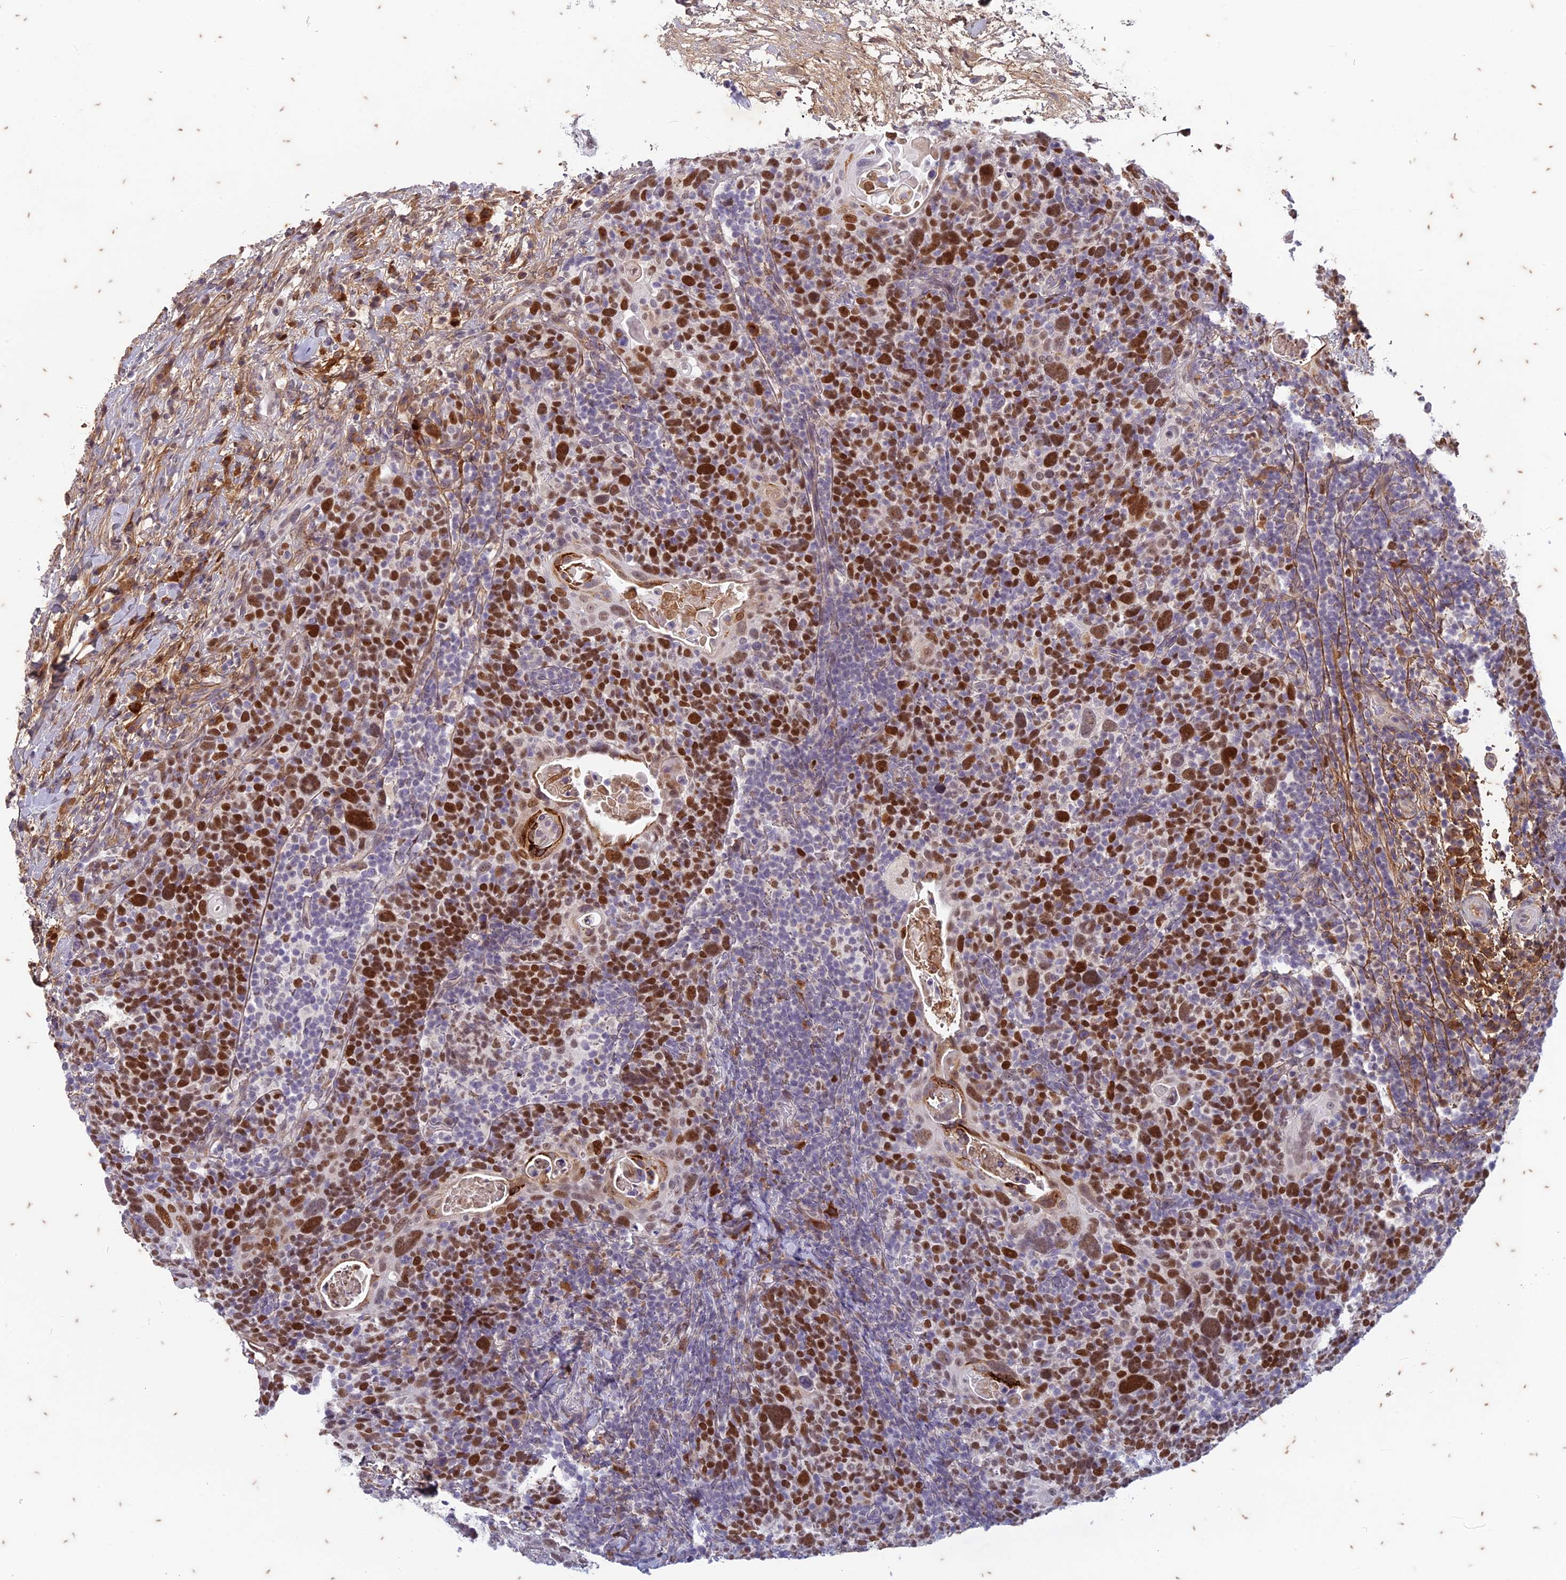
{"staining": {"intensity": "strong", "quantity": ">75%", "location": "nuclear"}, "tissue": "head and neck cancer", "cell_type": "Tumor cells", "image_type": "cancer", "snomed": [{"axis": "morphology", "description": "Squamous cell carcinoma, NOS"}, {"axis": "morphology", "description": "Squamous cell carcinoma, metastatic, NOS"}, {"axis": "topography", "description": "Lymph node"}, {"axis": "topography", "description": "Head-Neck"}], "caption": "Head and neck metastatic squamous cell carcinoma stained for a protein (brown) exhibits strong nuclear positive staining in approximately >75% of tumor cells.", "gene": "PABPN1L", "patient": {"sex": "male", "age": 62}}